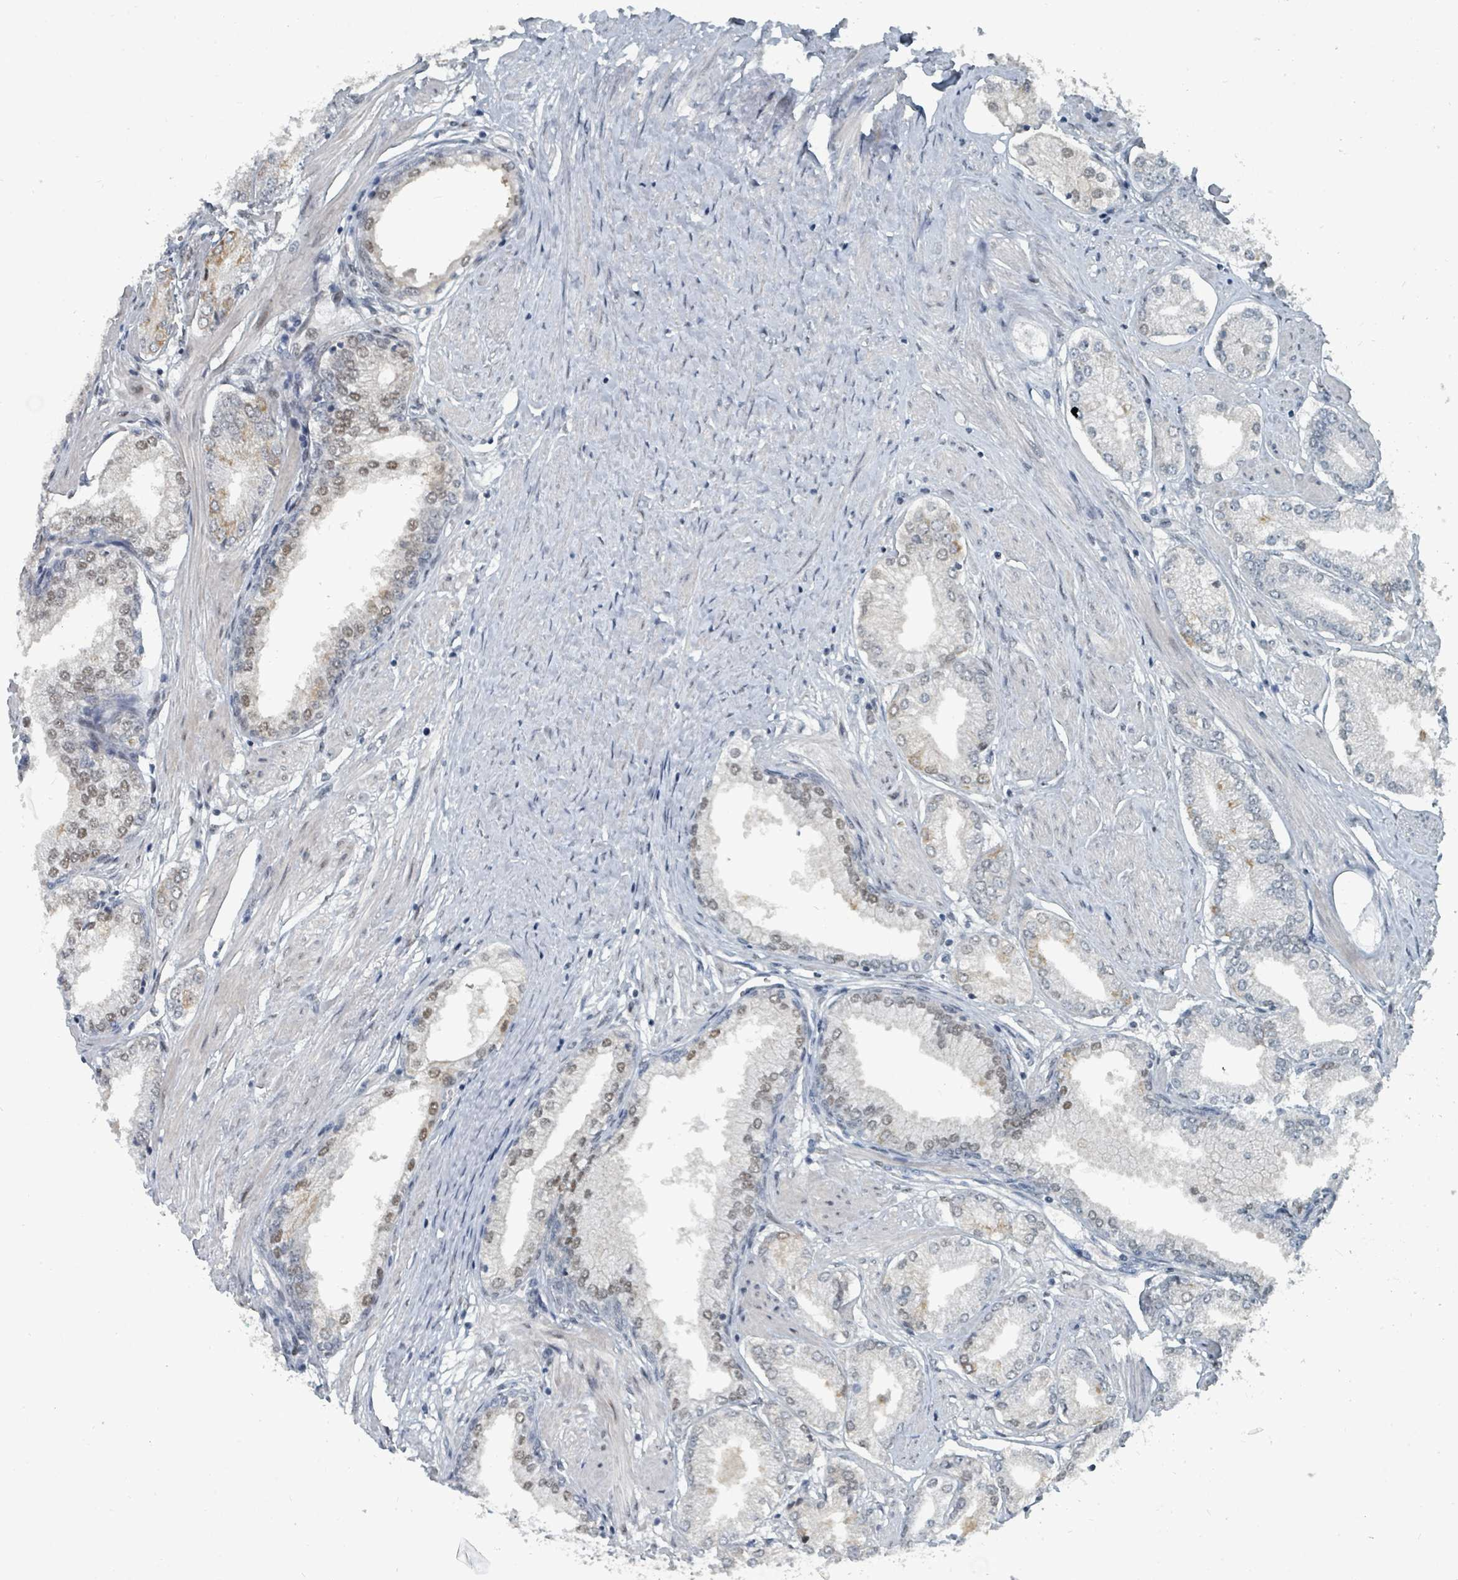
{"staining": {"intensity": "moderate", "quantity": "<25%", "location": "nuclear"}, "tissue": "prostate cancer", "cell_type": "Tumor cells", "image_type": "cancer", "snomed": [{"axis": "morphology", "description": "Adenocarcinoma, High grade"}, {"axis": "topography", "description": "Prostate and seminal vesicle, NOS"}], "caption": "Prostate high-grade adenocarcinoma stained with a brown dye exhibits moderate nuclear positive positivity in about <25% of tumor cells.", "gene": "UCK1", "patient": {"sex": "male", "age": 64}}